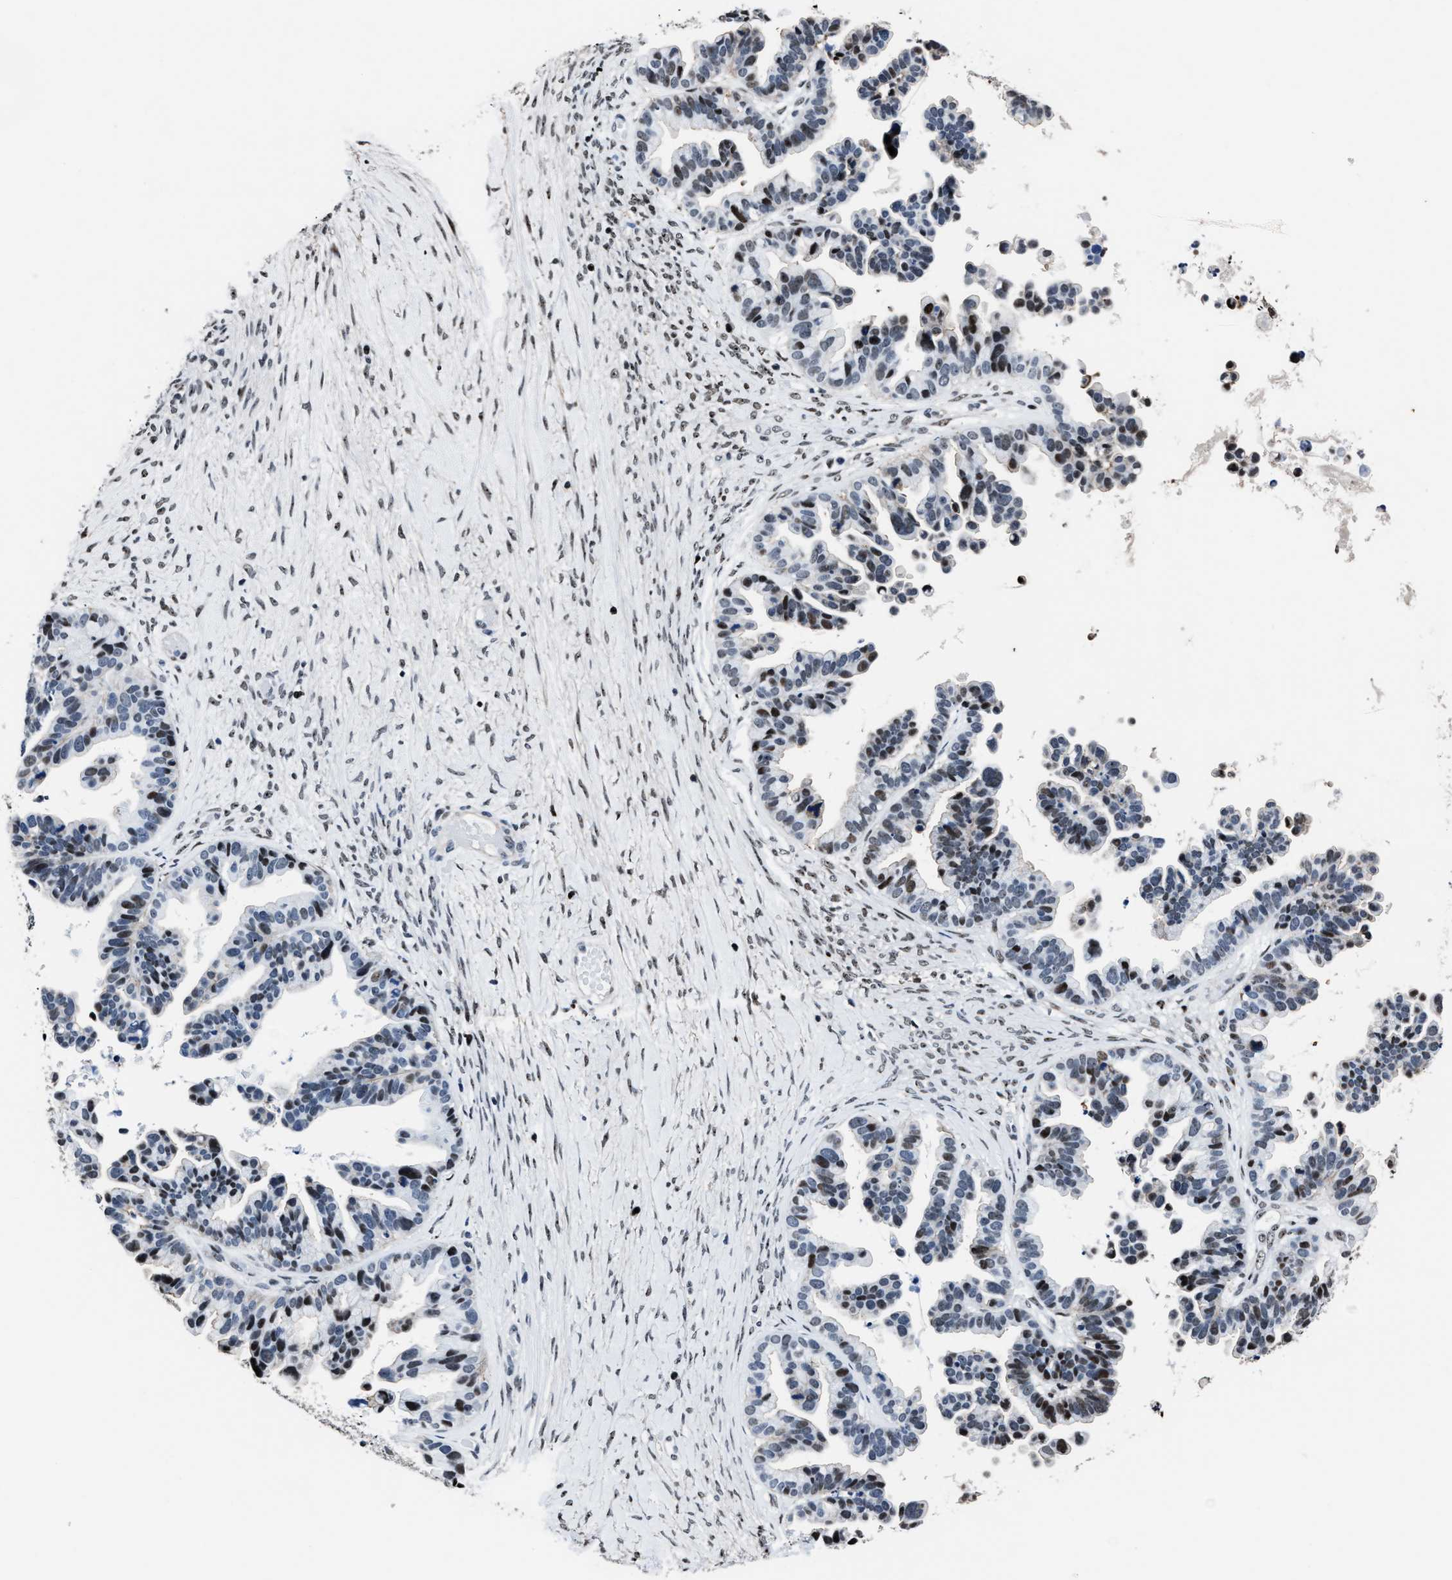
{"staining": {"intensity": "moderate", "quantity": "<25%", "location": "nuclear"}, "tissue": "ovarian cancer", "cell_type": "Tumor cells", "image_type": "cancer", "snomed": [{"axis": "morphology", "description": "Cystadenocarcinoma, serous, NOS"}, {"axis": "topography", "description": "Ovary"}], "caption": "Moderate nuclear staining for a protein is present in approximately <25% of tumor cells of ovarian cancer (serous cystadenocarcinoma) using immunohistochemistry.", "gene": "PPIE", "patient": {"sex": "female", "age": 56}}